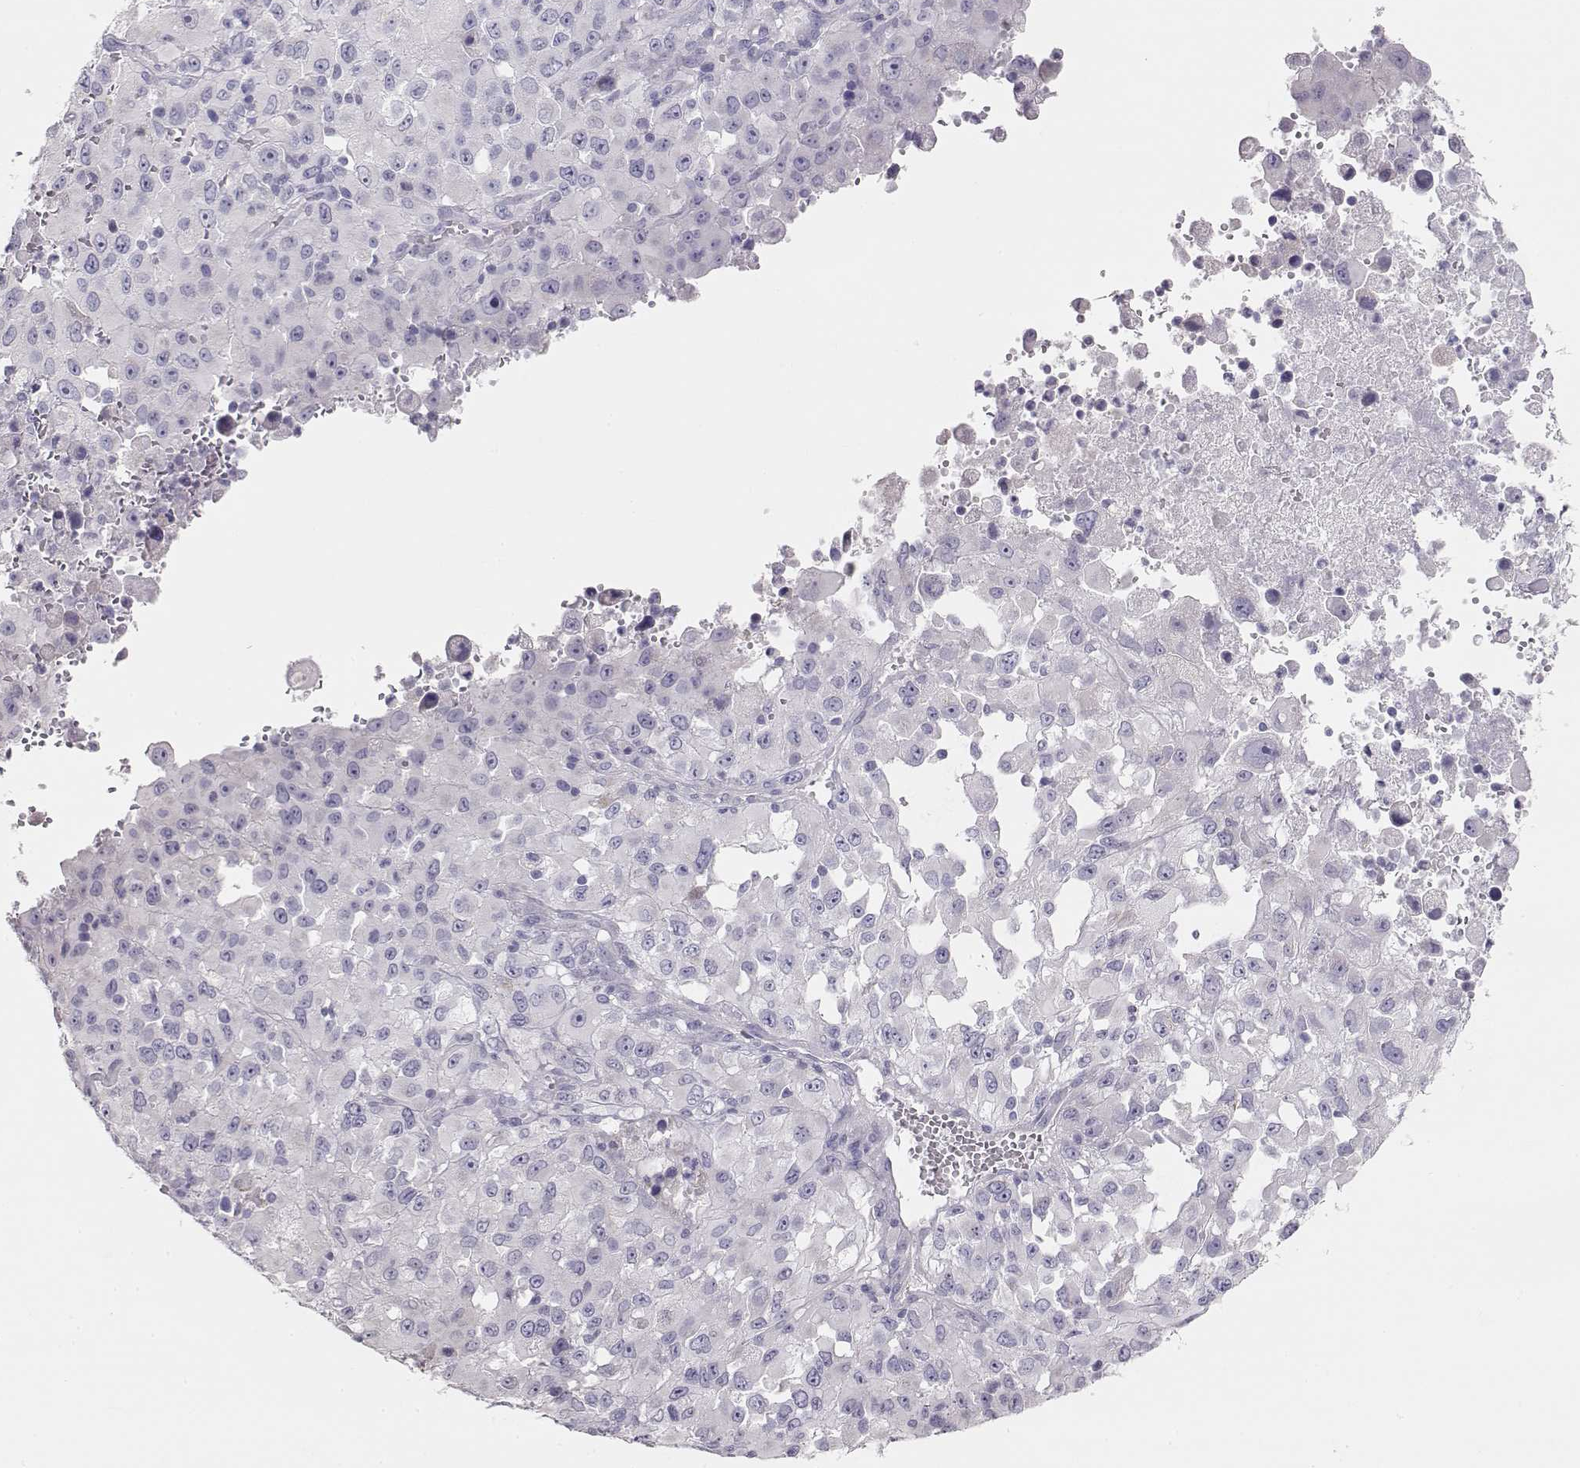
{"staining": {"intensity": "negative", "quantity": "none", "location": "none"}, "tissue": "melanoma", "cell_type": "Tumor cells", "image_type": "cancer", "snomed": [{"axis": "morphology", "description": "Malignant melanoma, Metastatic site"}, {"axis": "topography", "description": "Soft tissue"}], "caption": "IHC micrograph of malignant melanoma (metastatic site) stained for a protein (brown), which shows no expression in tumor cells.", "gene": "GLIPR1L2", "patient": {"sex": "male", "age": 50}}